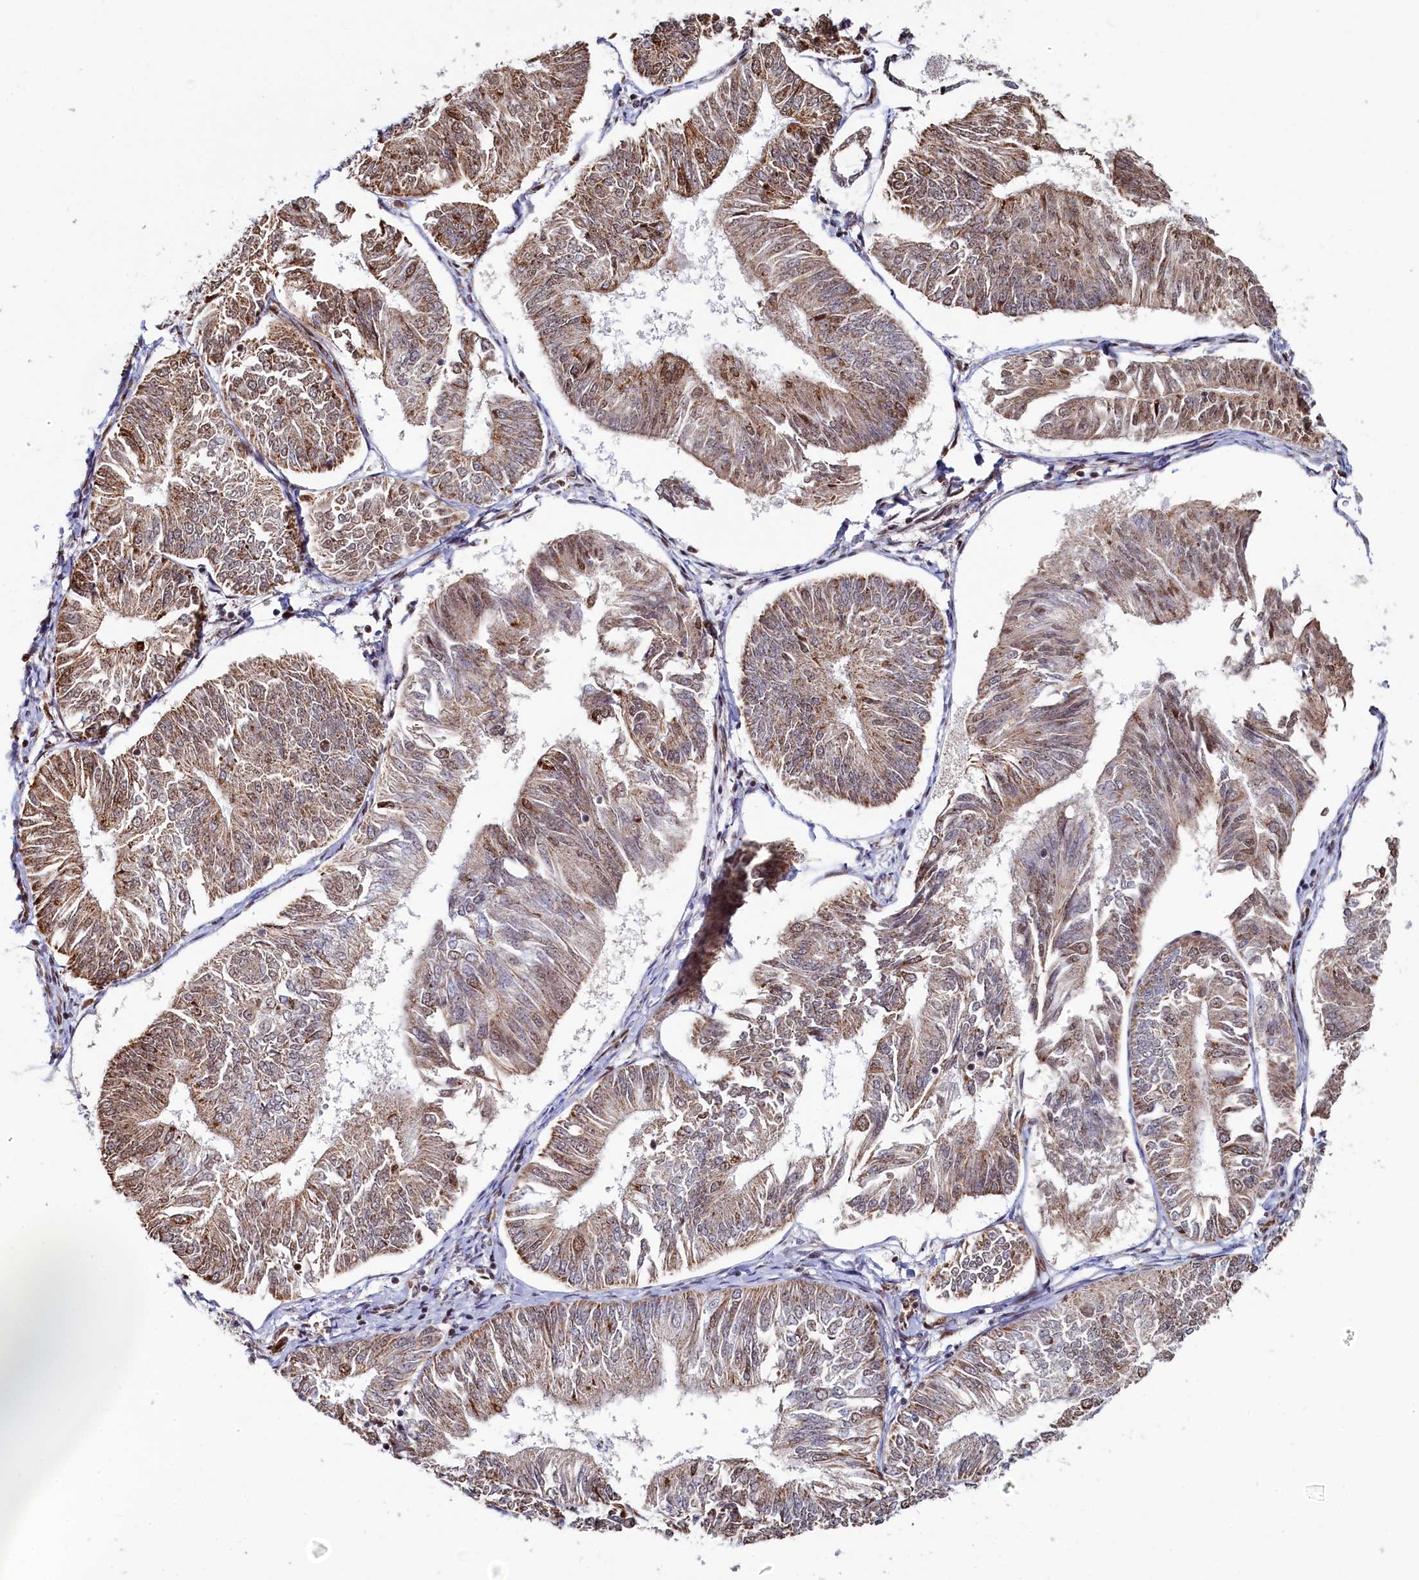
{"staining": {"intensity": "moderate", "quantity": ">75%", "location": "cytoplasmic/membranous"}, "tissue": "endometrial cancer", "cell_type": "Tumor cells", "image_type": "cancer", "snomed": [{"axis": "morphology", "description": "Adenocarcinoma, NOS"}, {"axis": "topography", "description": "Endometrium"}], "caption": "Endometrial adenocarcinoma stained for a protein demonstrates moderate cytoplasmic/membranous positivity in tumor cells.", "gene": "HDGFL3", "patient": {"sex": "female", "age": 58}}